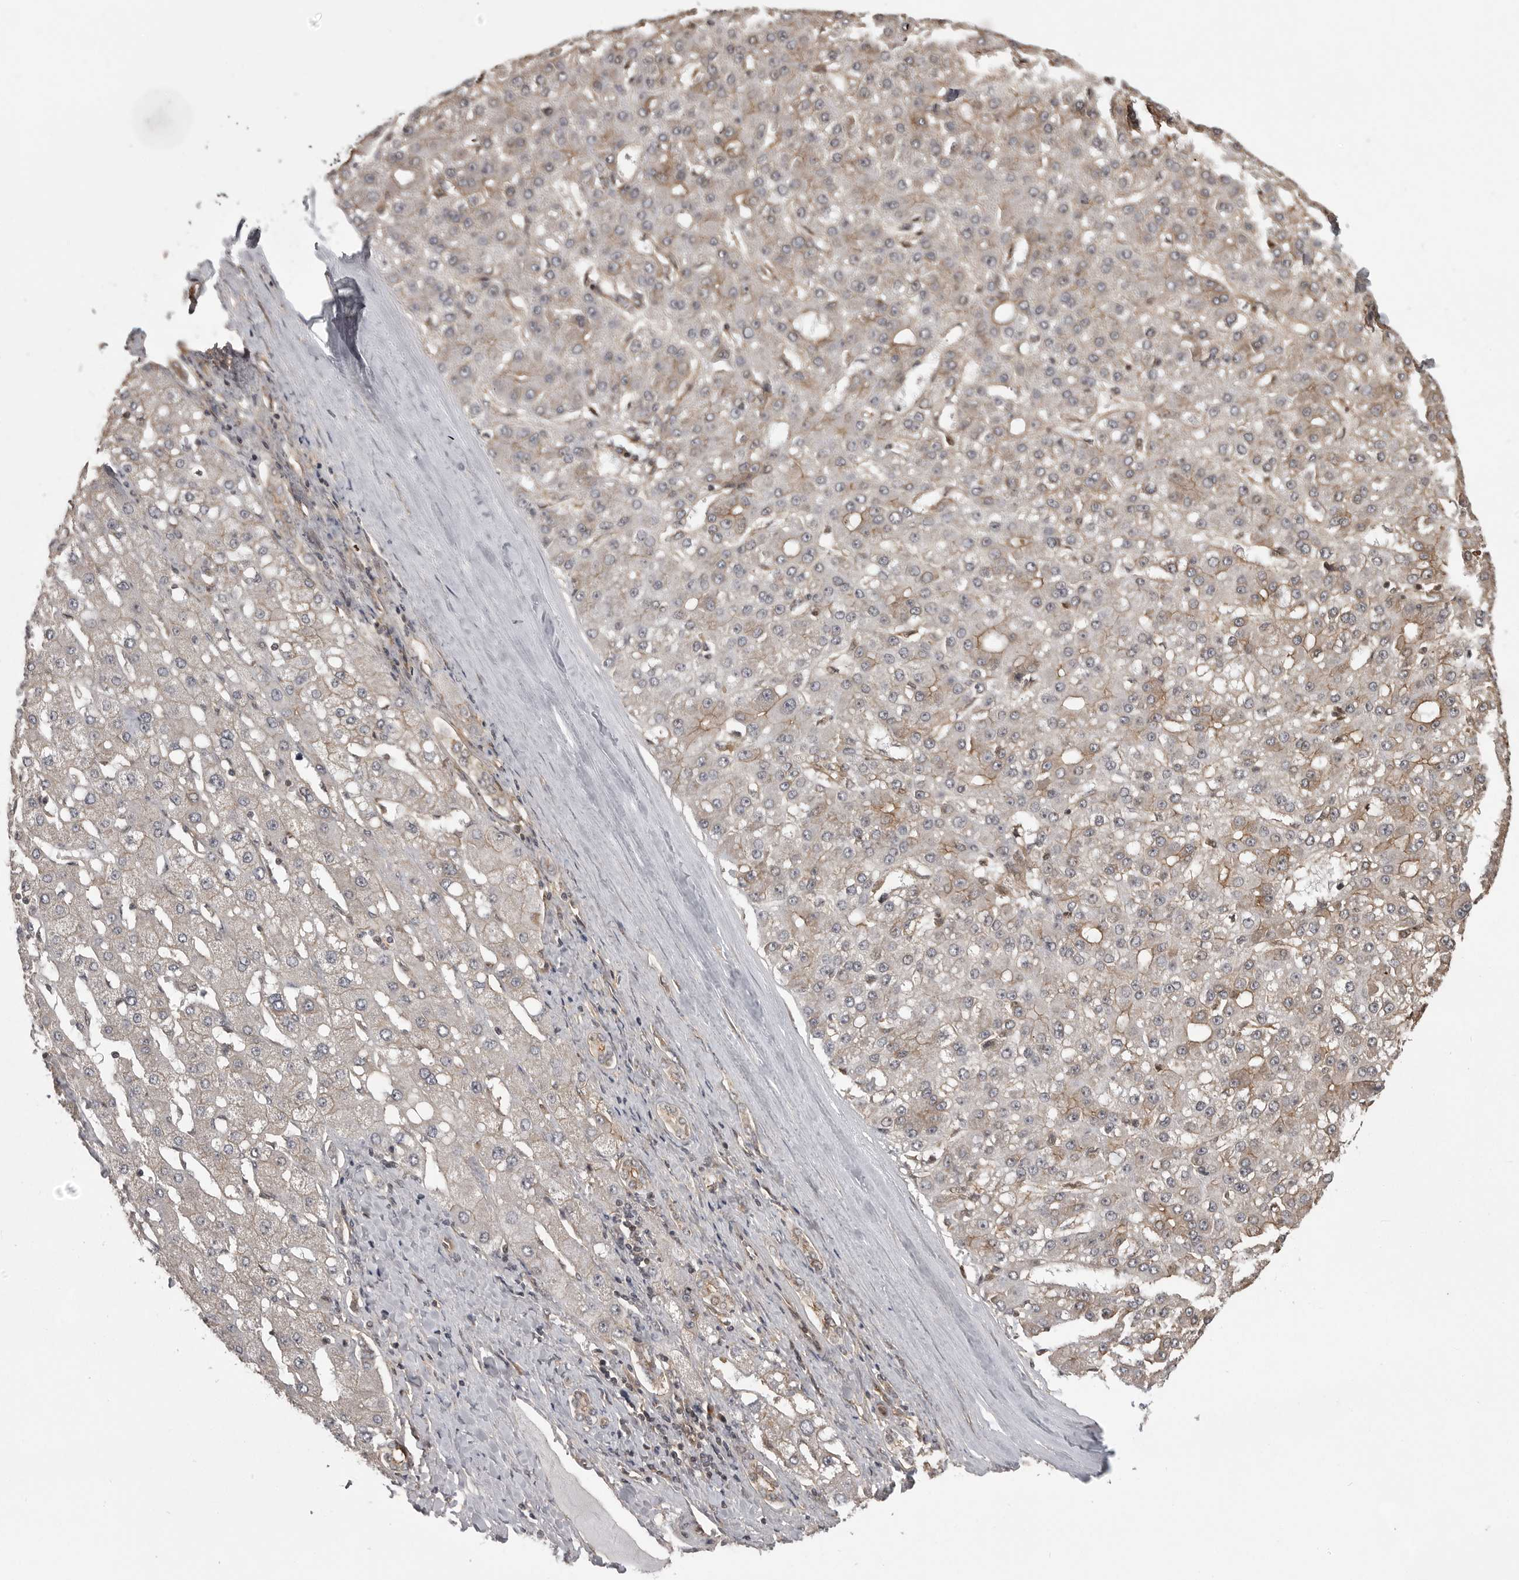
{"staining": {"intensity": "moderate", "quantity": "<25%", "location": "cytoplasmic/membranous"}, "tissue": "liver cancer", "cell_type": "Tumor cells", "image_type": "cancer", "snomed": [{"axis": "morphology", "description": "Carcinoma, Hepatocellular, NOS"}, {"axis": "topography", "description": "Liver"}], "caption": "Liver cancer stained for a protein displays moderate cytoplasmic/membranous positivity in tumor cells. The protein of interest is shown in brown color, while the nuclei are stained blue.", "gene": "DNAJC8", "patient": {"sex": "male", "age": 67}}